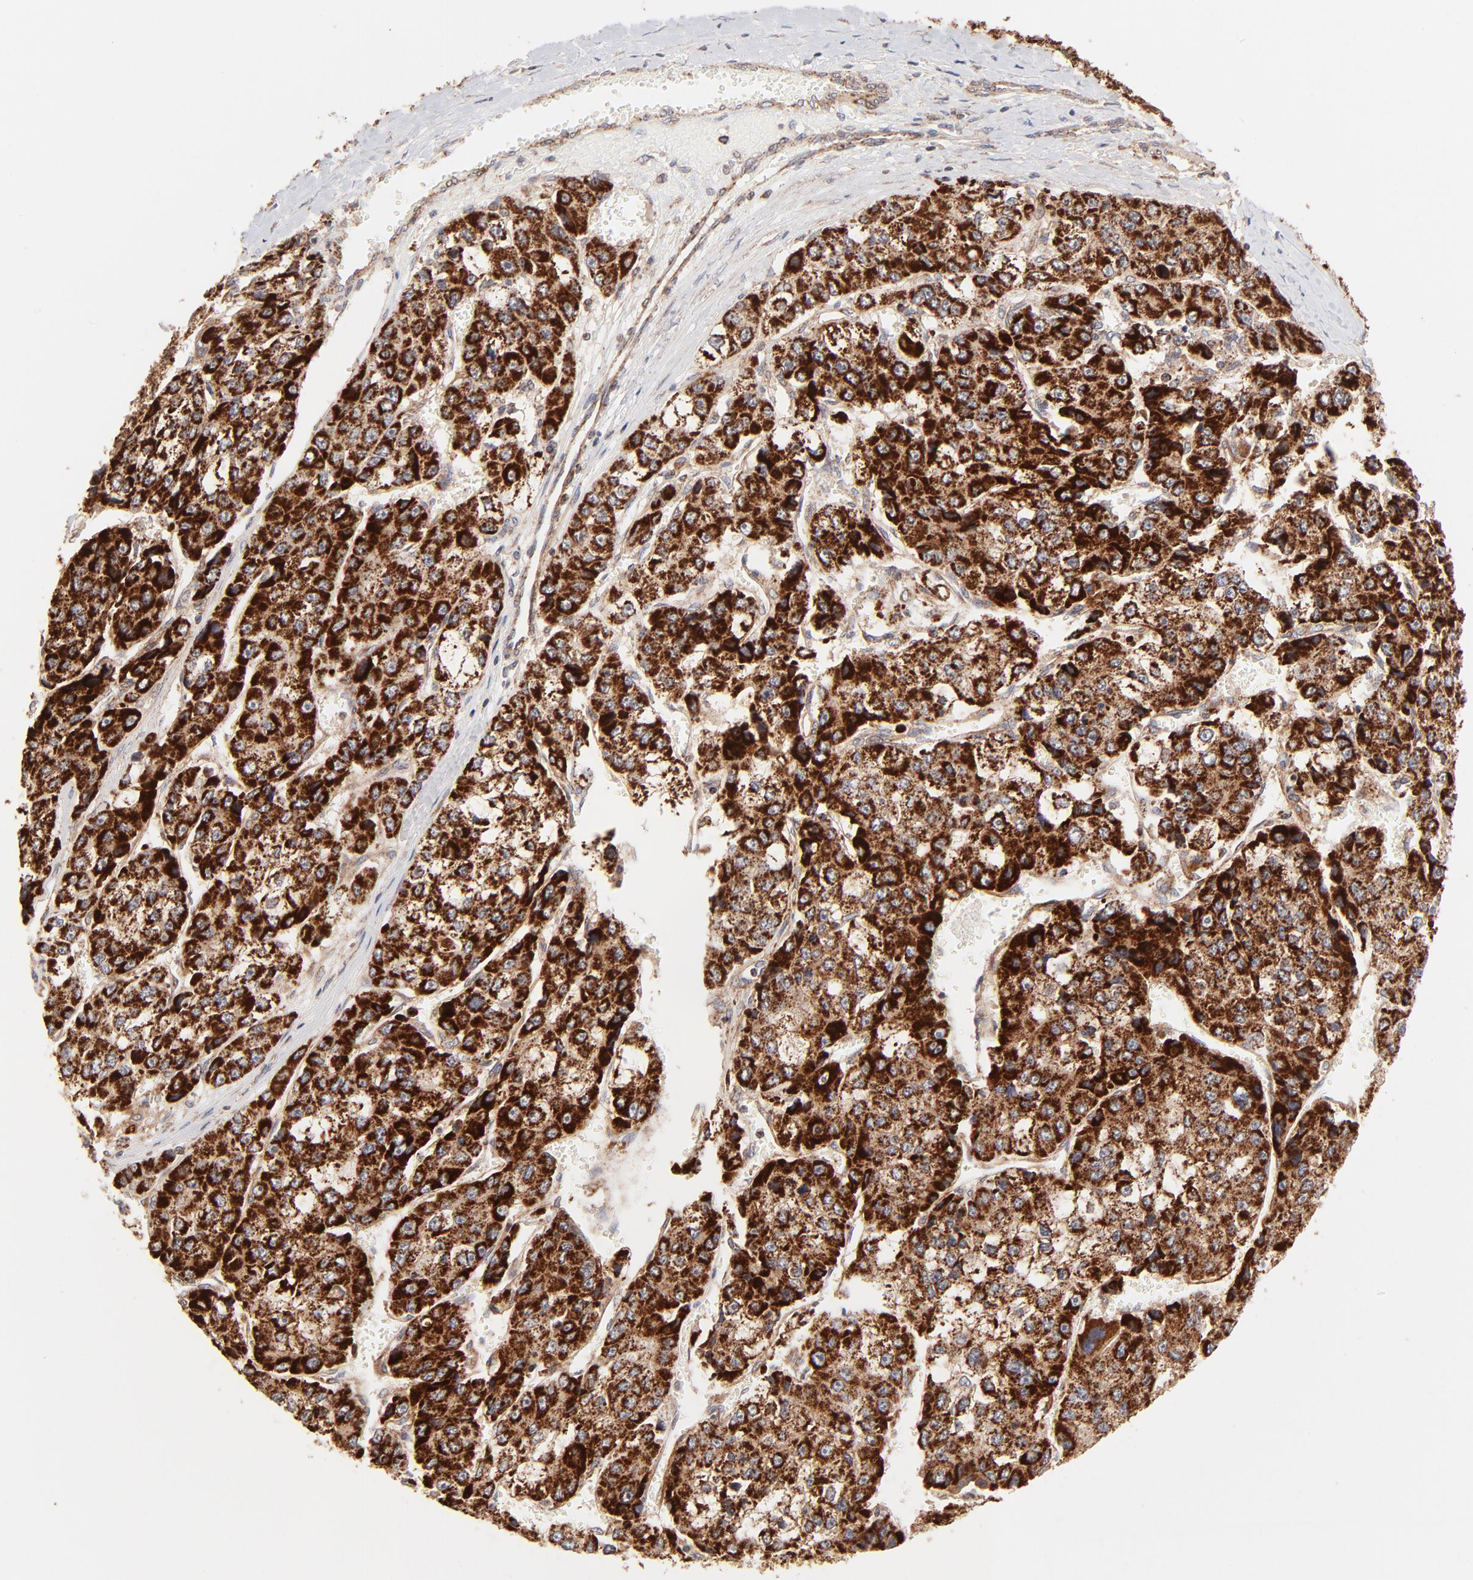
{"staining": {"intensity": "strong", "quantity": ">75%", "location": "cytoplasmic/membranous"}, "tissue": "liver cancer", "cell_type": "Tumor cells", "image_type": "cancer", "snomed": [{"axis": "morphology", "description": "Carcinoma, Hepatocellular, NOS"}, {"axis": "topography", "description": "Liver"}], "caption": "A photomicrograph of liver cancer (hepatocellular carcinoma) stained for a protein reveals strong cytoplasmic/membranous brown staining in tumor cells.", "gene": "CSPG4", "patient": {"sex": "female", "age": 66}}